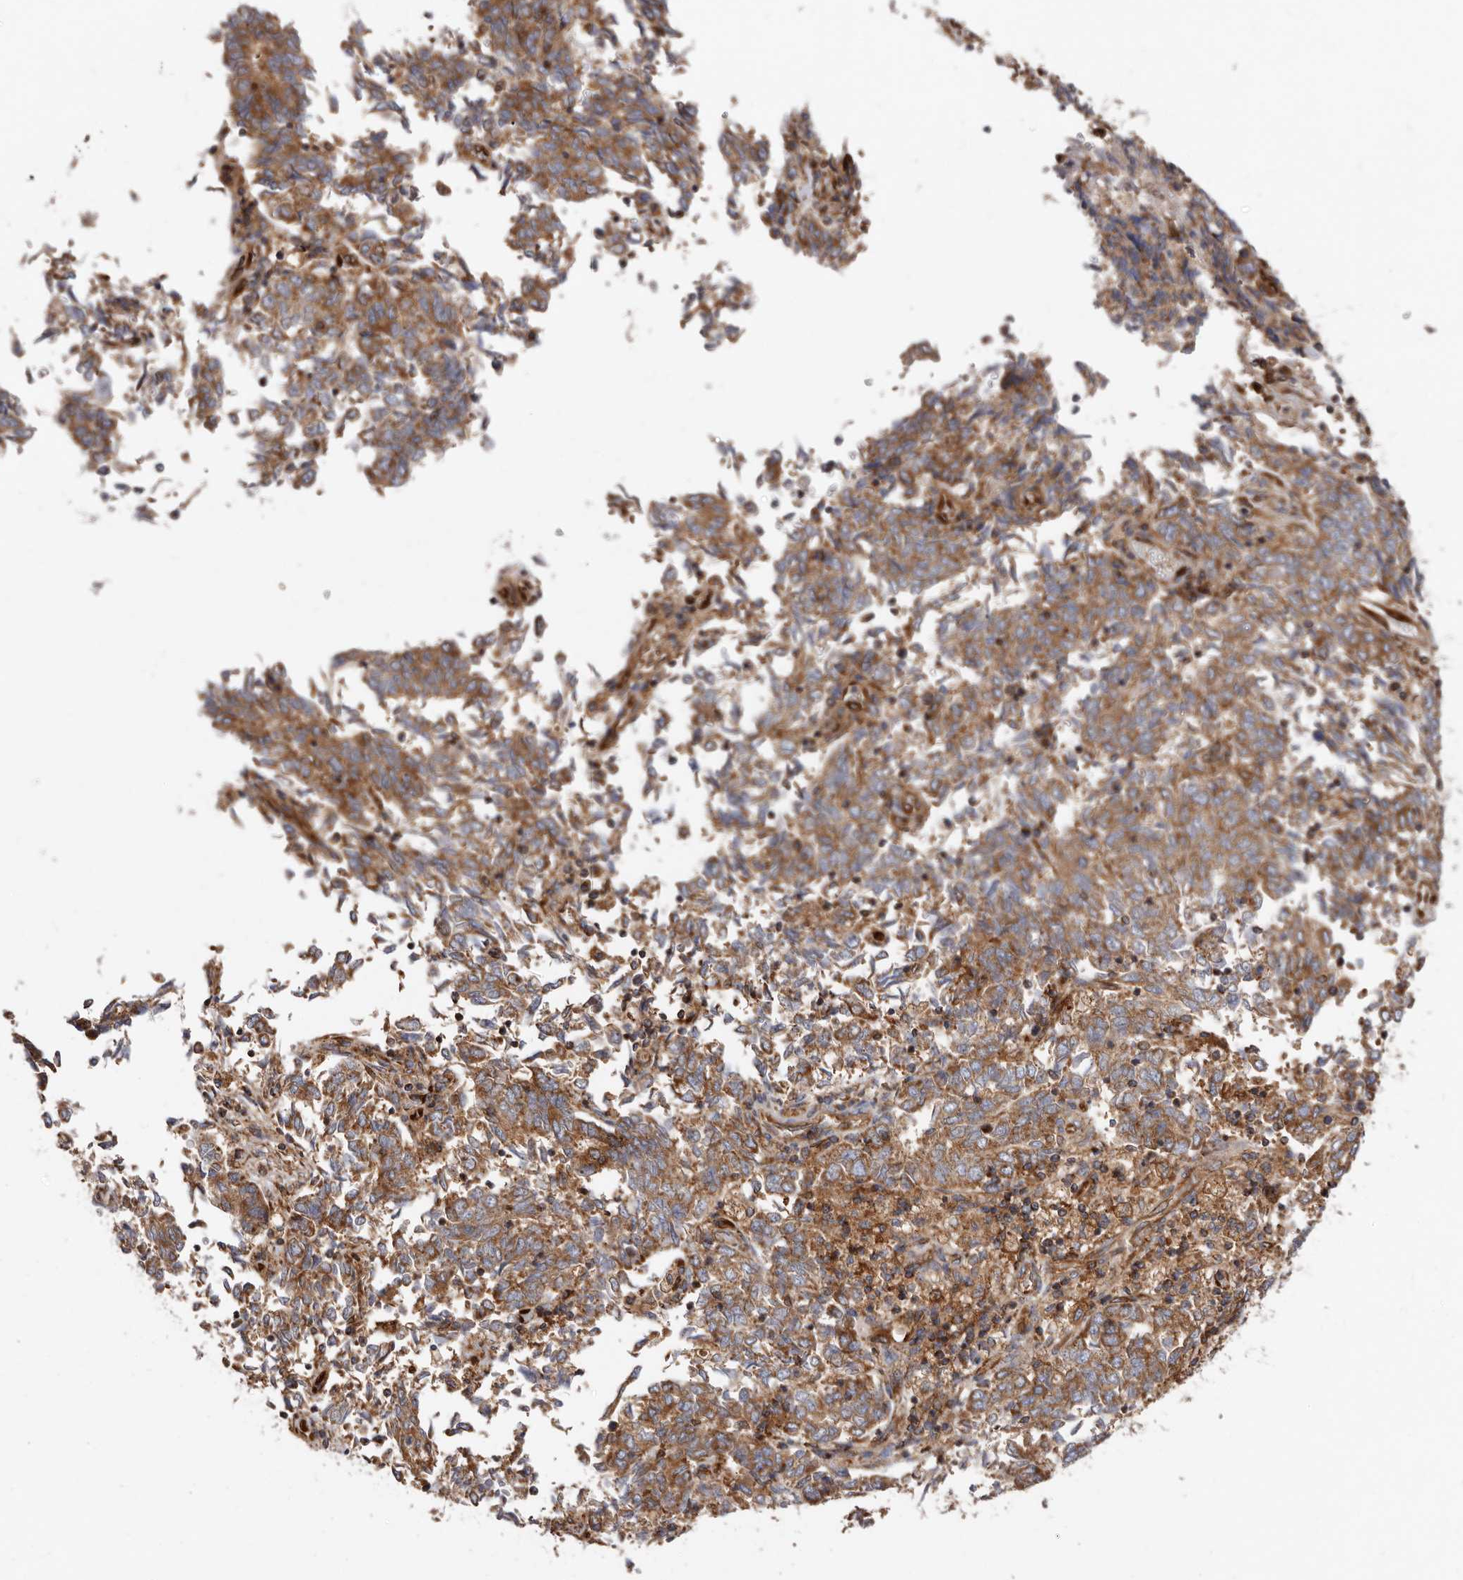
{"staining": {"intensity": "moderate", "quantity": ">75%", "location": "cytoplasmic/membranous"}, "tissue": "endometrial cancer", "cell_type": "Tumor cells", "image_type": "cancer", "snomed": [{"axis": "morphology", "description": "Adenocarcinoma, NOS"}, {"axis": "topography", "description": "Endometrium"}], "caption": "An image showing moderate cytoplasmic/membranous staining in approximately >75% of tumor cells in endometrial cancer (adenocarcinoma), as visualized by brown immunohistochemical staining.", "gene": "COQ8B", "patient": {"sex": "female", "age": 80}}